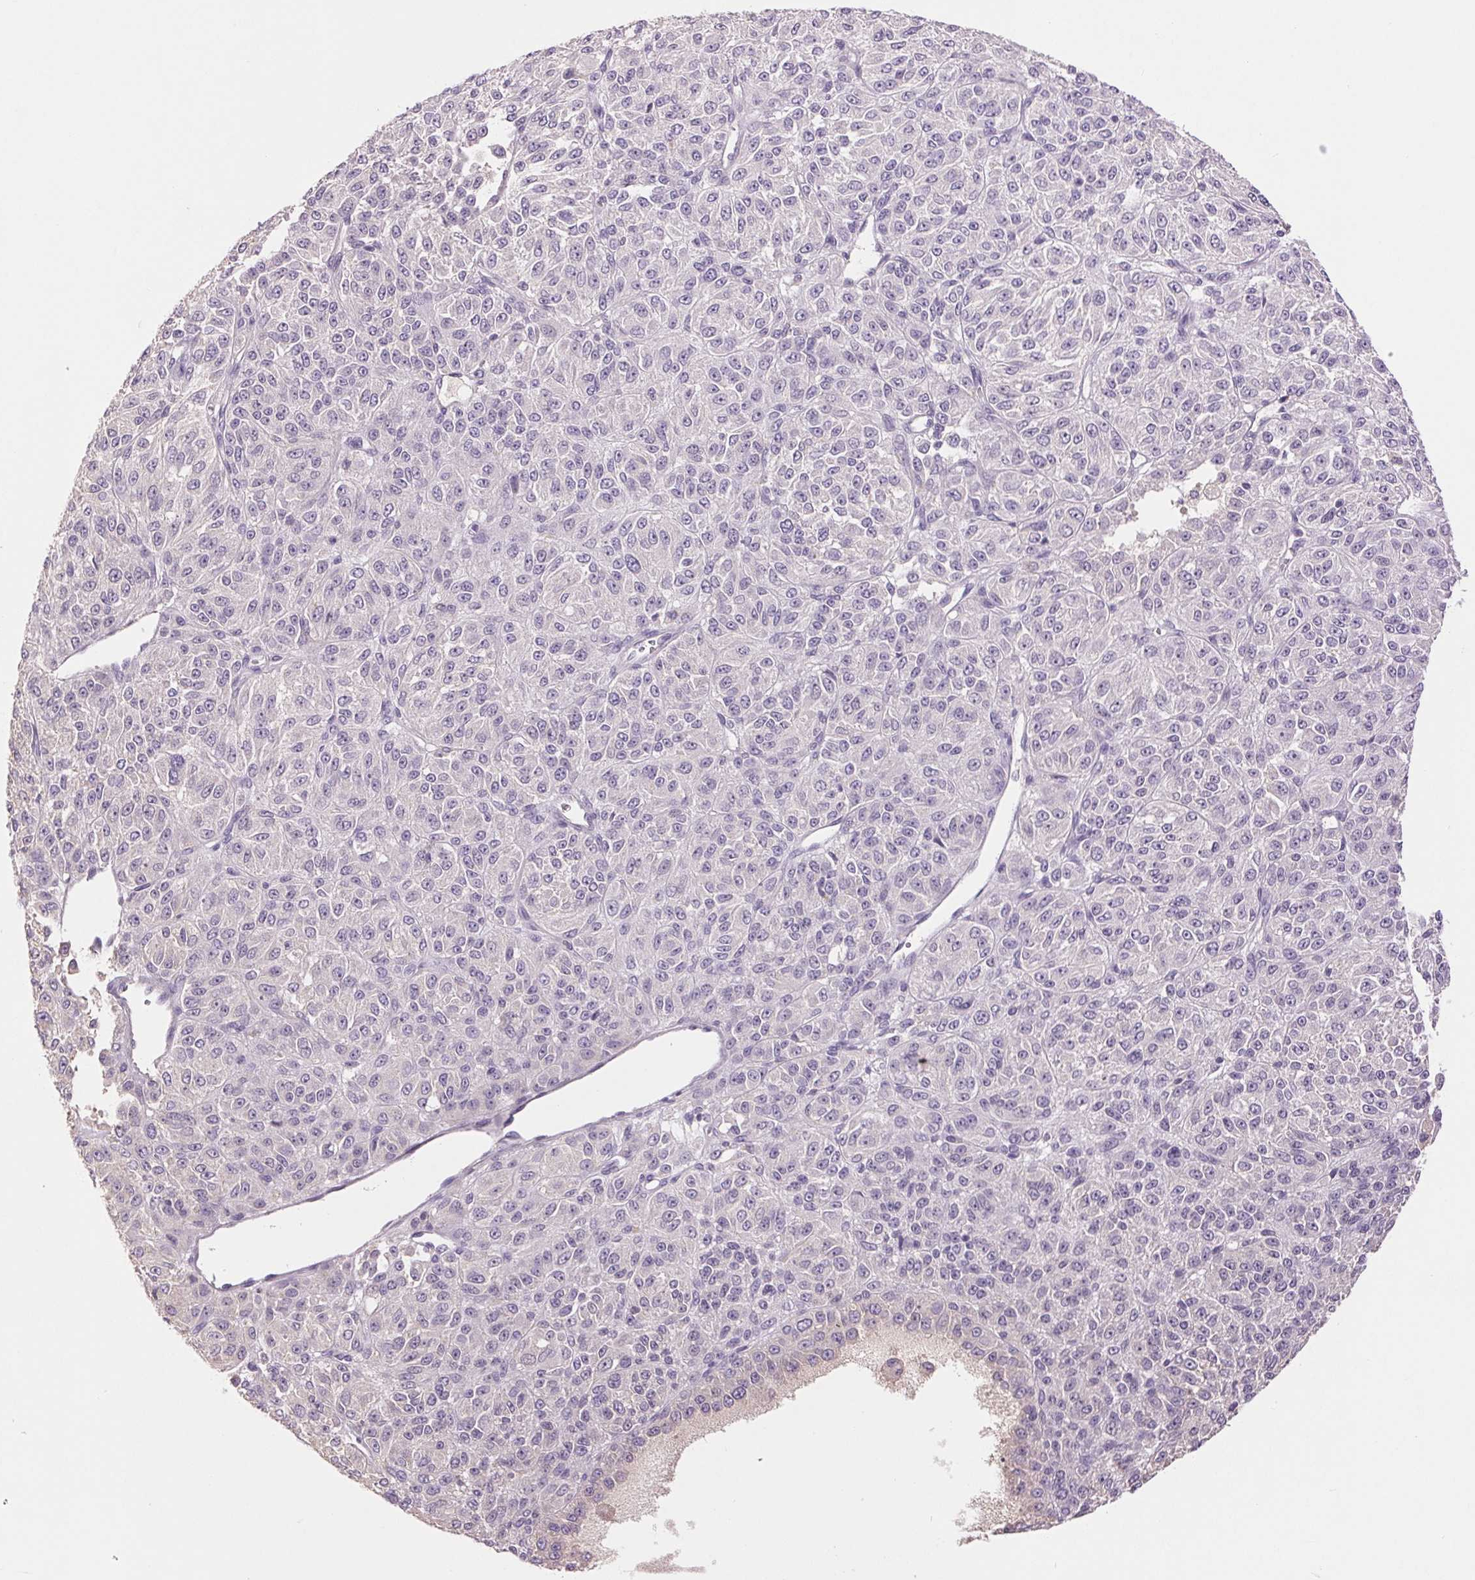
{"staining": {"intensity": "negative", "quantity": "none", "location": "none"}, "tissue": "melanoma", "cell_type": "Tumor cells", "image_type": "cancer", "snomed": [{"axis": "morphology", "description": "Malignant melanoma, Metastatic site"}, {"axis": "topography", "description": "Brain"}], "caption": "This photomicrograph is of malignant melanoma (metastatic site) stained with IHC to label a protein in brown with the nuclei are counter-stained blue. There is no expression in tumor cells.", "gene": "FXYD4", "patient": {"sex": "female", "age": 56}}